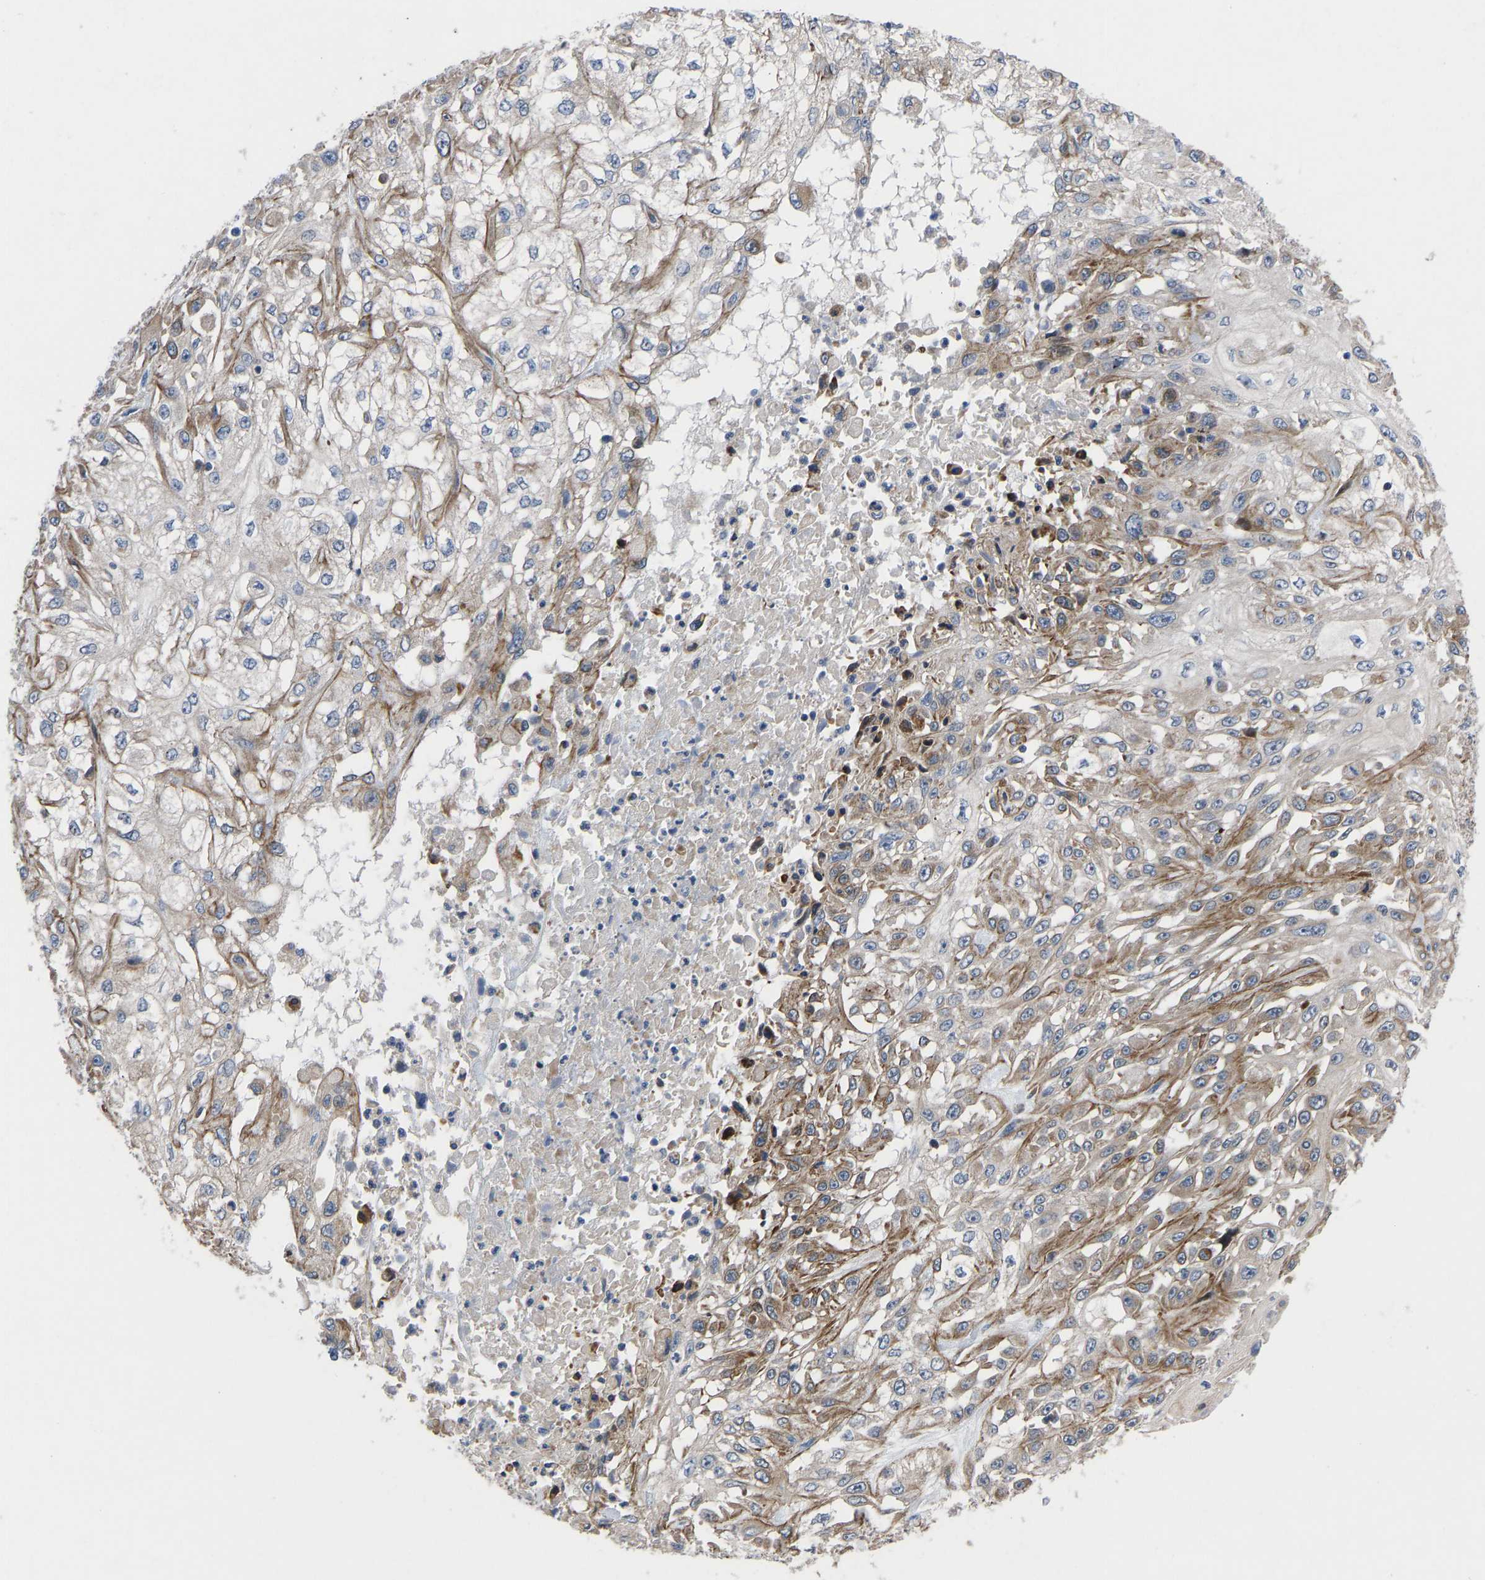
{"staining": {"intensity": "moderate", "quantity": ">75%", "location": "cytoplasmic/membranous"}, "tissue": "skin cancer", "cell_type": "Tumor cells", "image_type": "cancer", "snomed": [{"axis": "morphology", "description": "Squamous cell carcinoma, NOS"}, {"axis": "morphology", "description": "Squamous cell carcinoma, metastatic, NOS"}, {"axis": "topography", "description": "Skin"}, {"axis": "topography", "description": "Lymph node"}], "caption": "Immunohistochemical staining of skin cancer (metastatic squamous cell carcinoma) demonstrates medium levels of moderate cytoplasmic/membranous expression in about >75% of tumor cells.", "gene": "TMEM38B", "patient": {"sex": "male", "age": 75}}